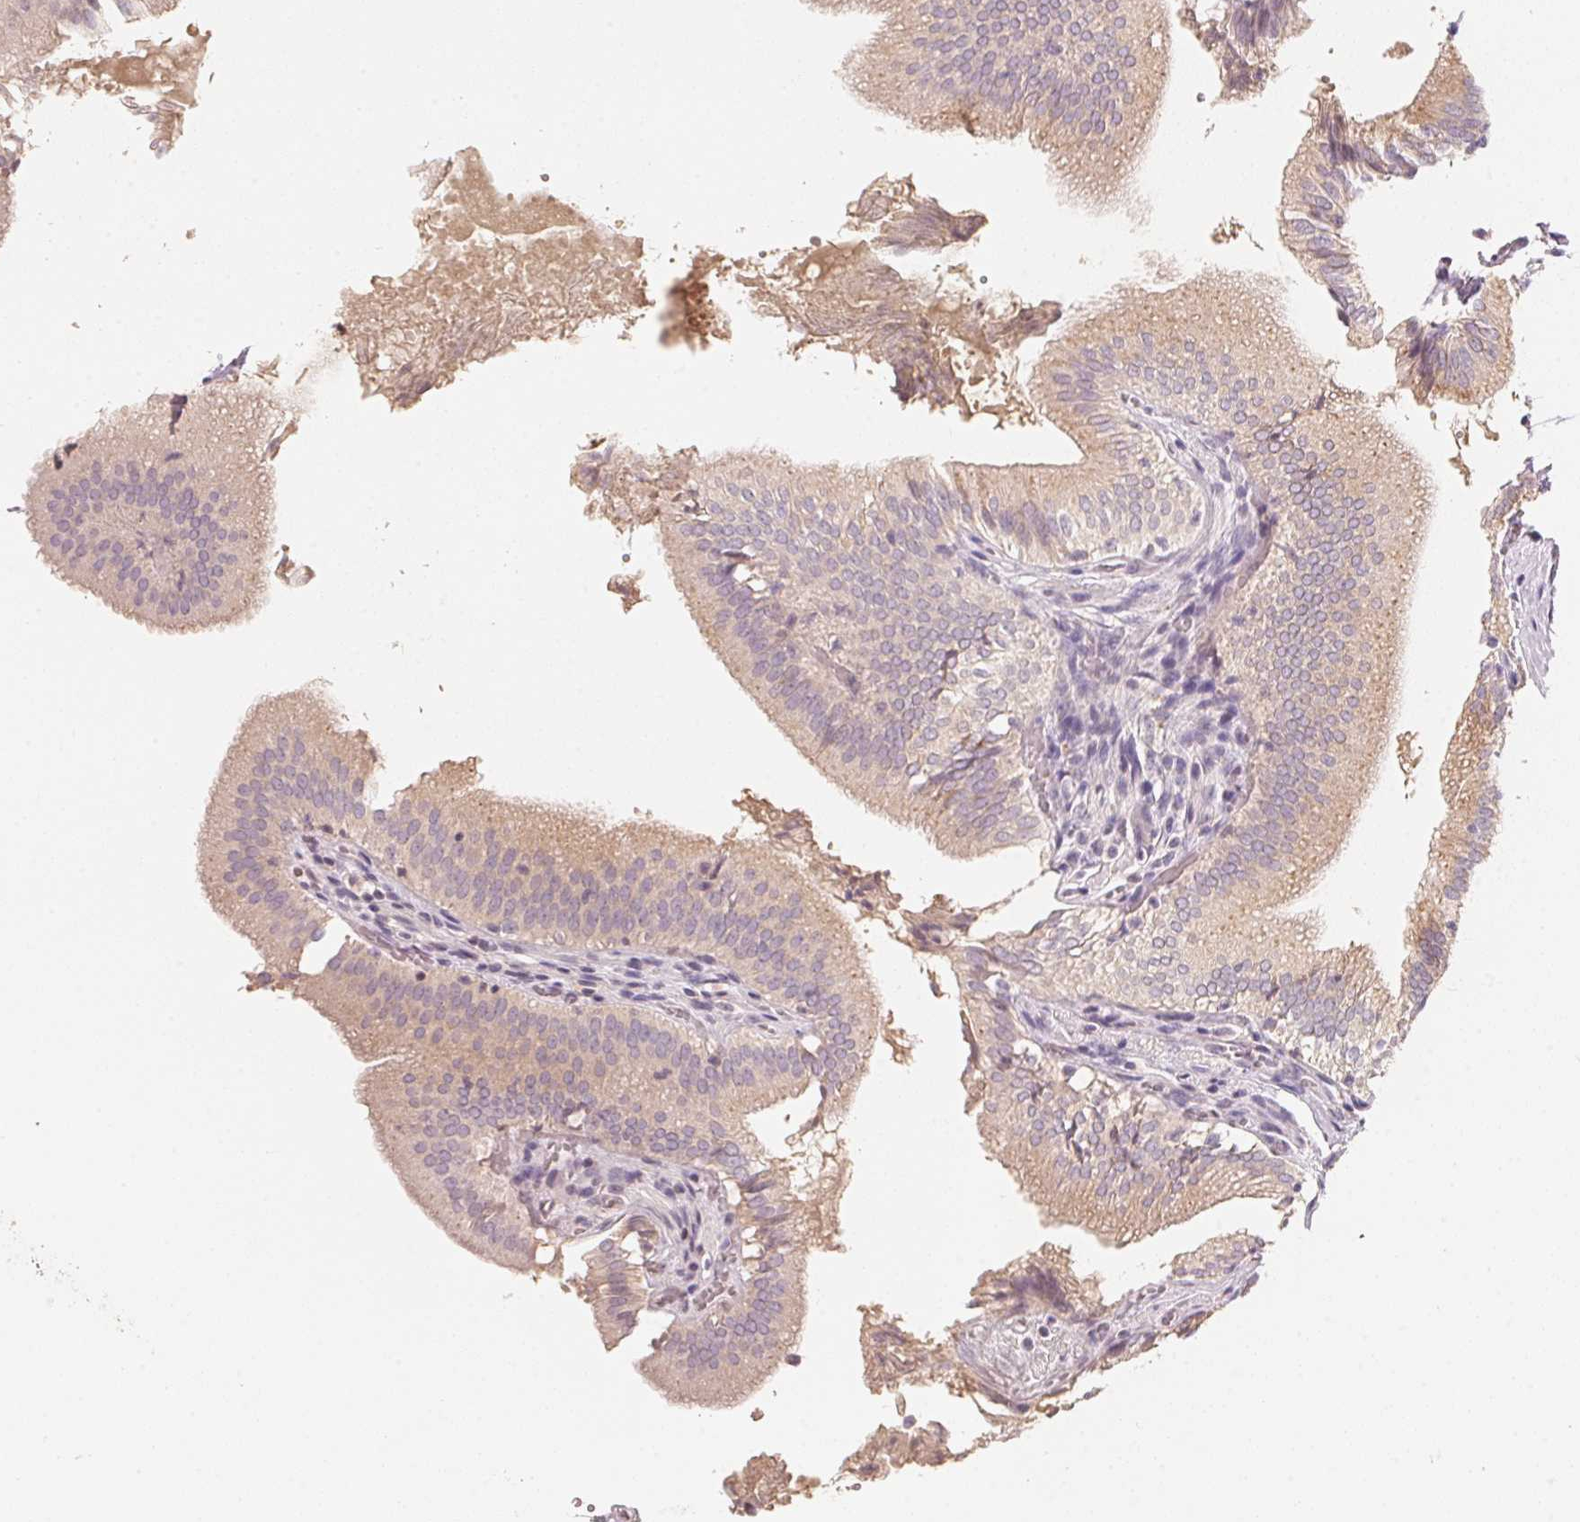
{"staining": {"intensity": "weak", "quantity": ">75%", "location": "cytoplasmic/membranous"}, "tissue": "gallbladder", "cell_type": "Glandular cells", "image_type": "normal", "snomed": [{"axis": "morphology", "description": "Normal tissue, NOS"}, {"axis": "topography", "description": "Gallbladder"}, {"axis": "topography", "description": "Peripheral nerve tissue"}], "caption": "Immunohistochemistry (IHC) micrograph of benign gallbladder stained for a protein (brown), which displays low levels of weak cytoplasmic/membranous expression in approximately >75% of glandular cells.", "gene": "TREH", "patient": {"sex": "male", "age": 17}}